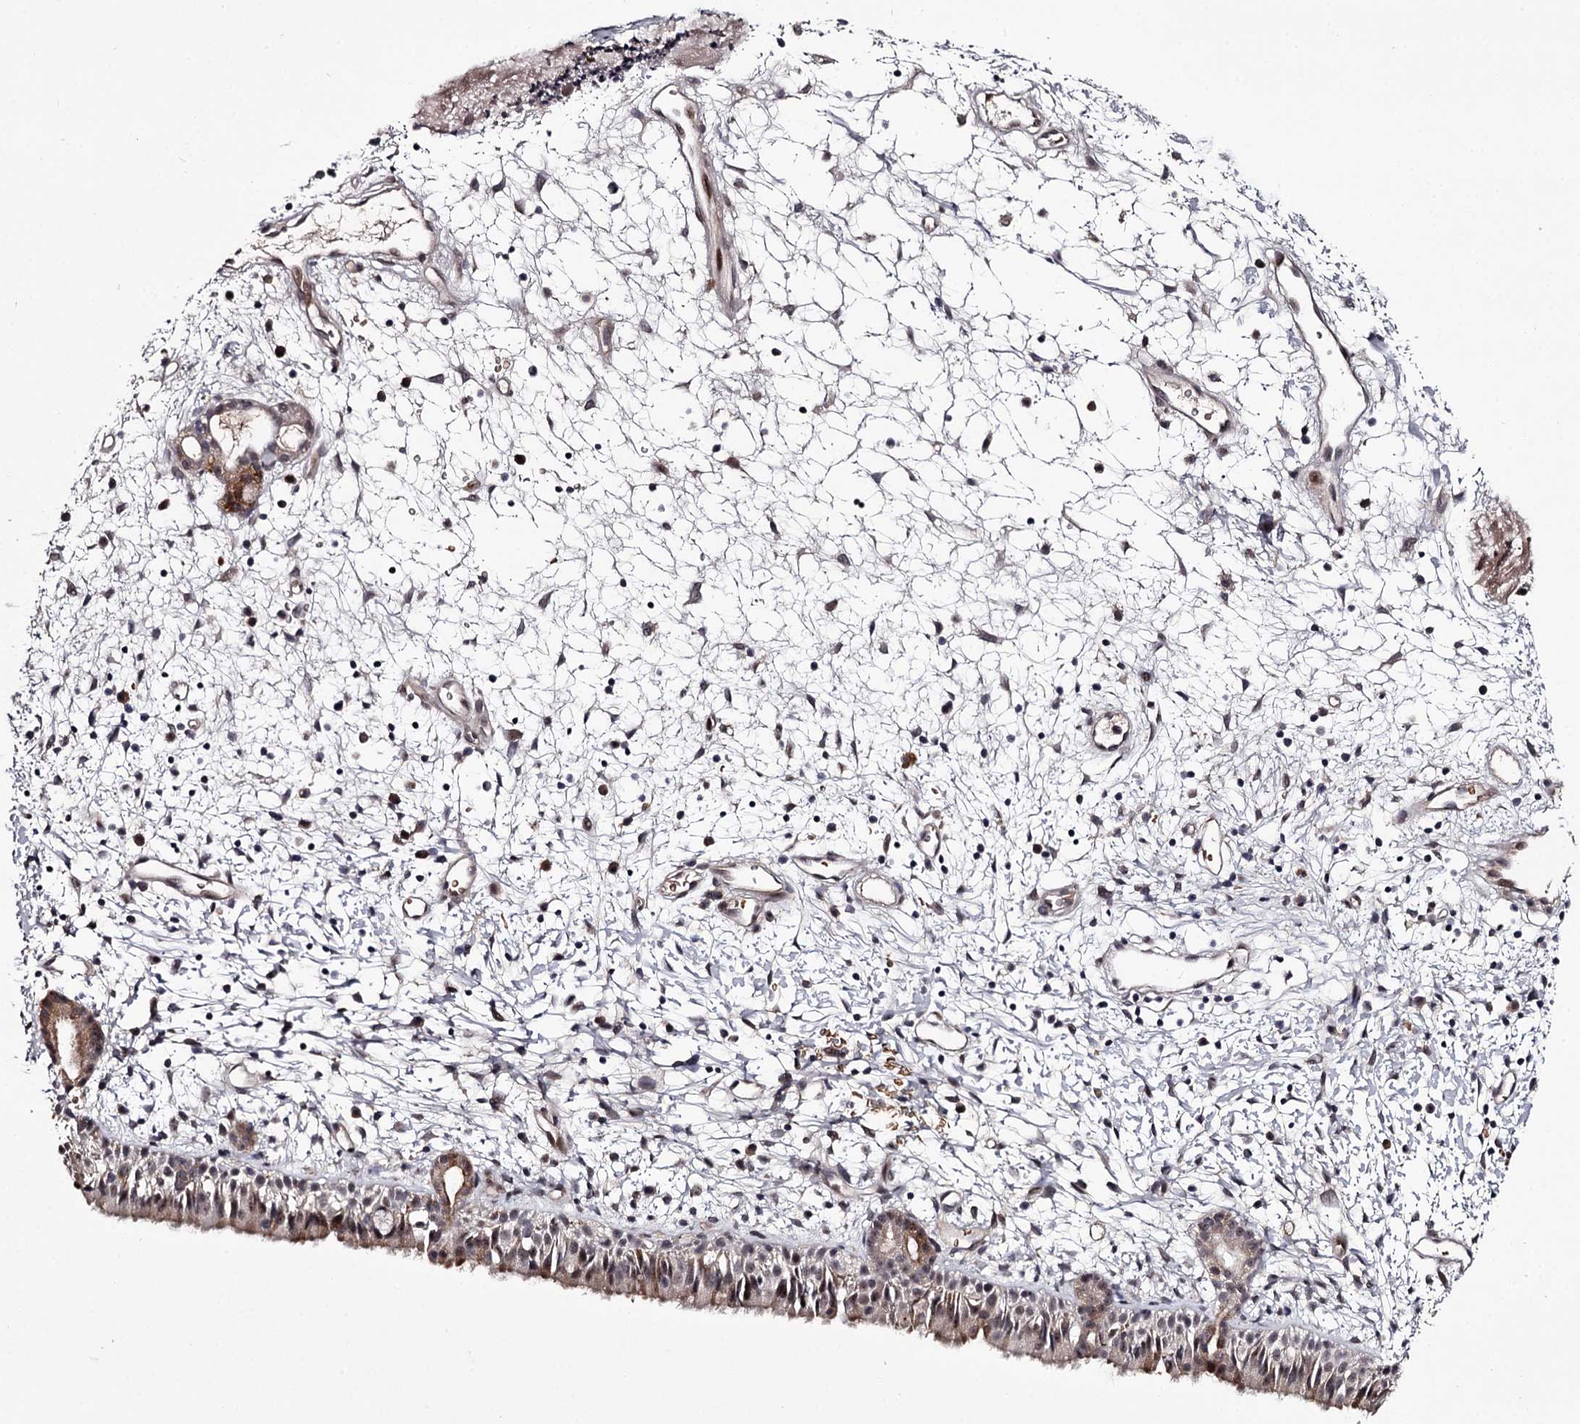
{"staining": {"intensity": "weak", "quantity": "25%-75%", "location": "cytoplasmic/membranous"}, "tissue": "nasopharynx", "cell_type": "Respiratory epithelial cells", "image_type": "normal", "snomed": [{"axis": "morphology", "description": "Normal tissue, NOS"}, {"axis": "topography", "description": "Nasopharynx"}], "caption": "Immunohistochemistry histopathology image of unremarkable nasopharynx: human nasopharynx stained using immunohistochemistry reveals low levels of weak protein expression localized specifically in the cytoplasmic/membranous of respiratory epithelial cells, appearing as a cytoplasmic/membranous brown color.", "gene": "RNF44", "patient": {"sex": "male", "age": 22}}